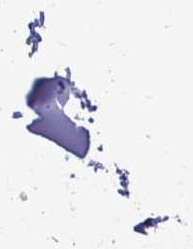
{"staining": {"intensity": "negative", "quantity": "none", "location": "none"}, "tissue": "adipose tissue", "cell_type": "Adipocytes", "image_type": "normal", "snomed": [{"axis": "morphology", "description": "Normal tissue, NOS"}, {"axis": "topography", "description": "Cartilage tissue"}, {"axis": "topography", "description": "Bronchus"}, {"axis": "topography", "description": "Peripheral nerve tissue"}], "caption": "Immunohistochemical staining of benign adipose tissue reveals no significant expression in adipocytes. (Brightfield microscopy of DAB (3,3'-diaminobenzidine) IHC at high magnification).", "gene": "SYT2", "patient": {"sex": "male", "age": 67}}